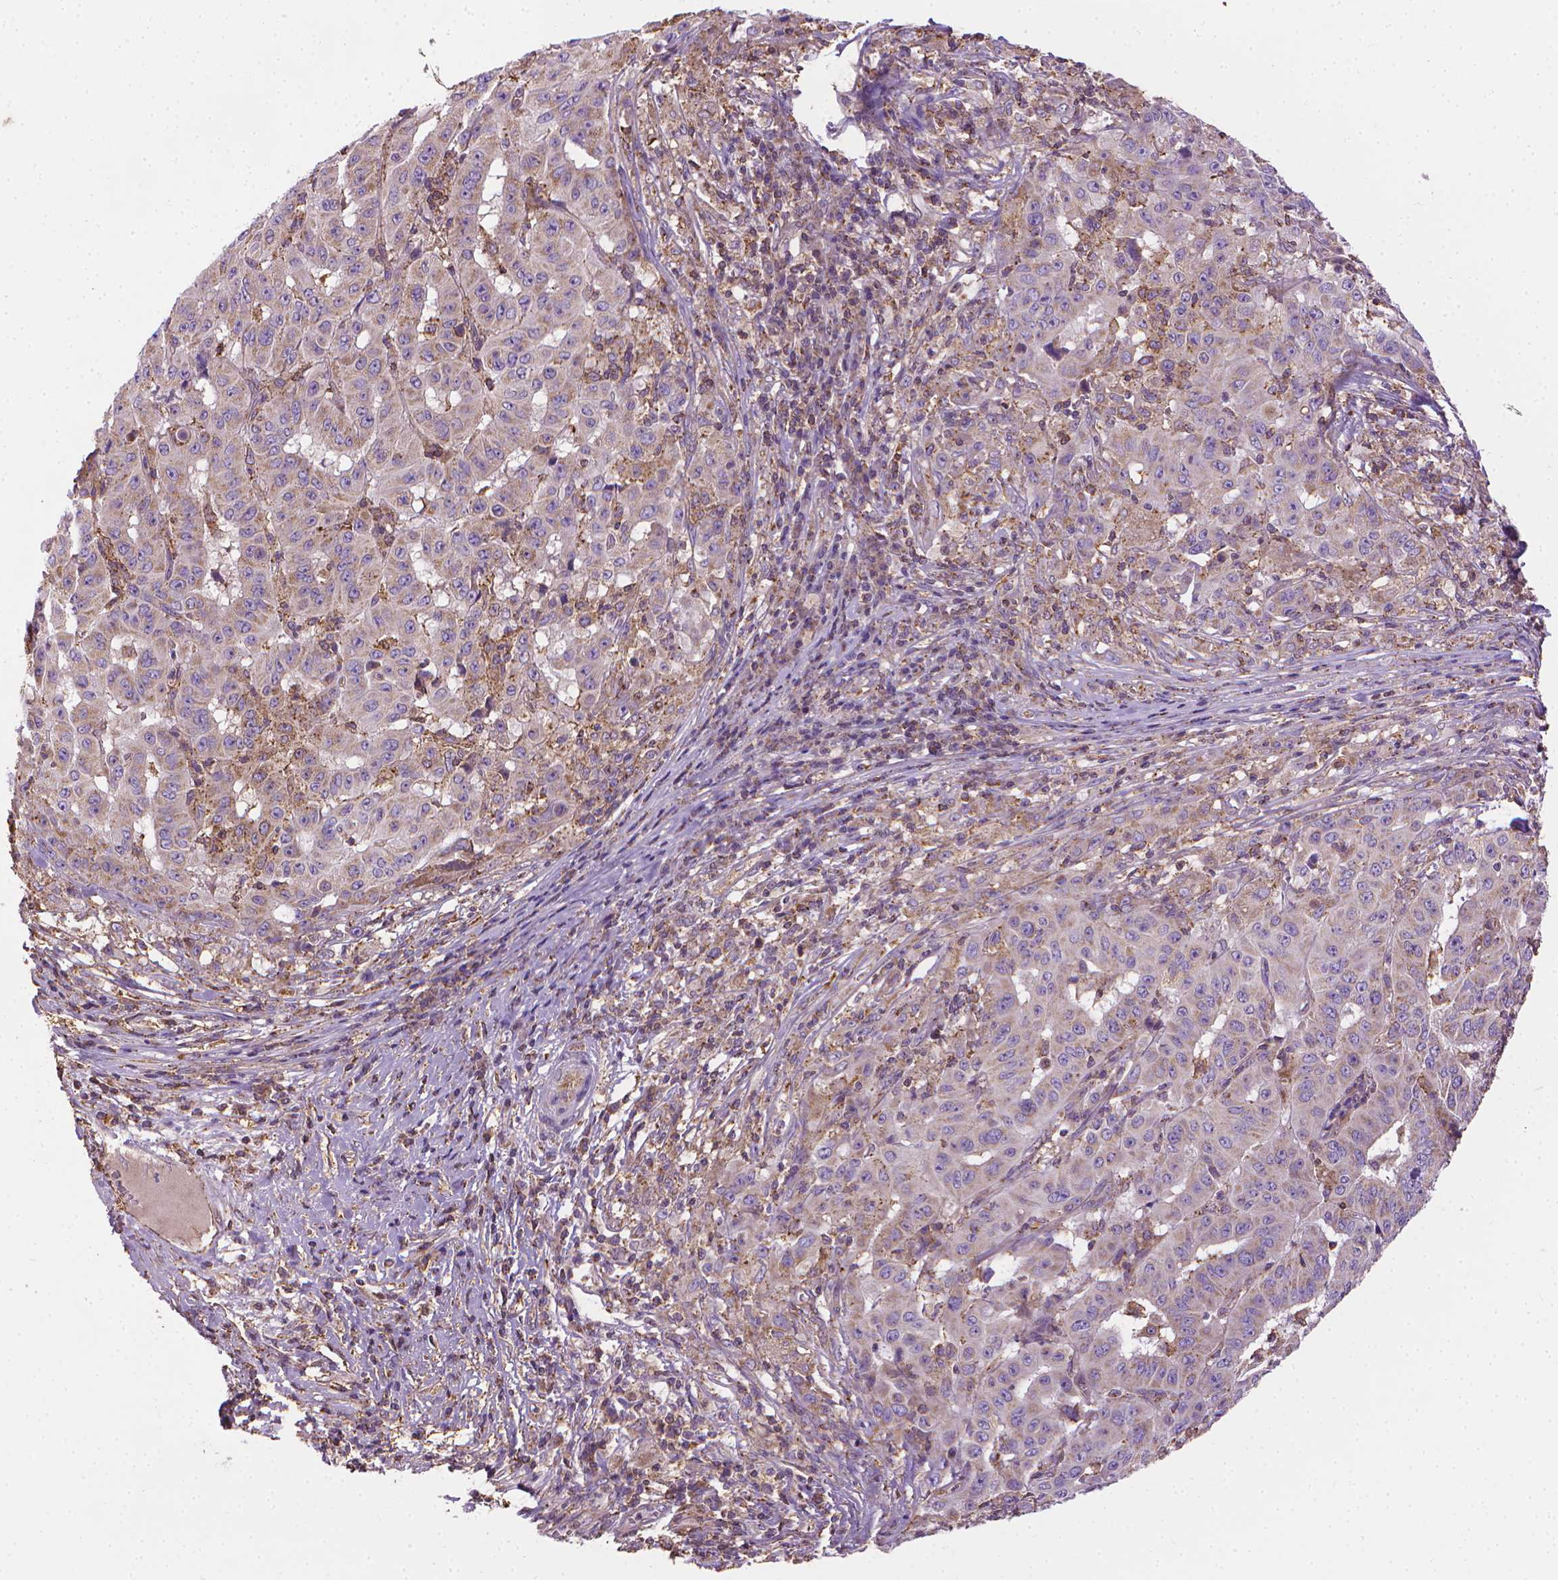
{"staining": {"intensity": "negative", "quantity": "none", "location": "none"}, "tissue": "pancreatic cancer", "cell_type": "Tumor cells", "image_type": "cancer", "snomed": [{"axis": "morphology", "description": "Adenocarcinoma, NOS"}, {"axis": "topography", "description": "Pancreas"}], "caption": "A high-resolution photomicrograph shows immunohistochemistry (IHC) staining of pancreatic adenocarcinoma, which demonstrates no significant staining in tumor cells.", "gene": "SLC51B", "patient": {"sex": "male", "age": 63}}